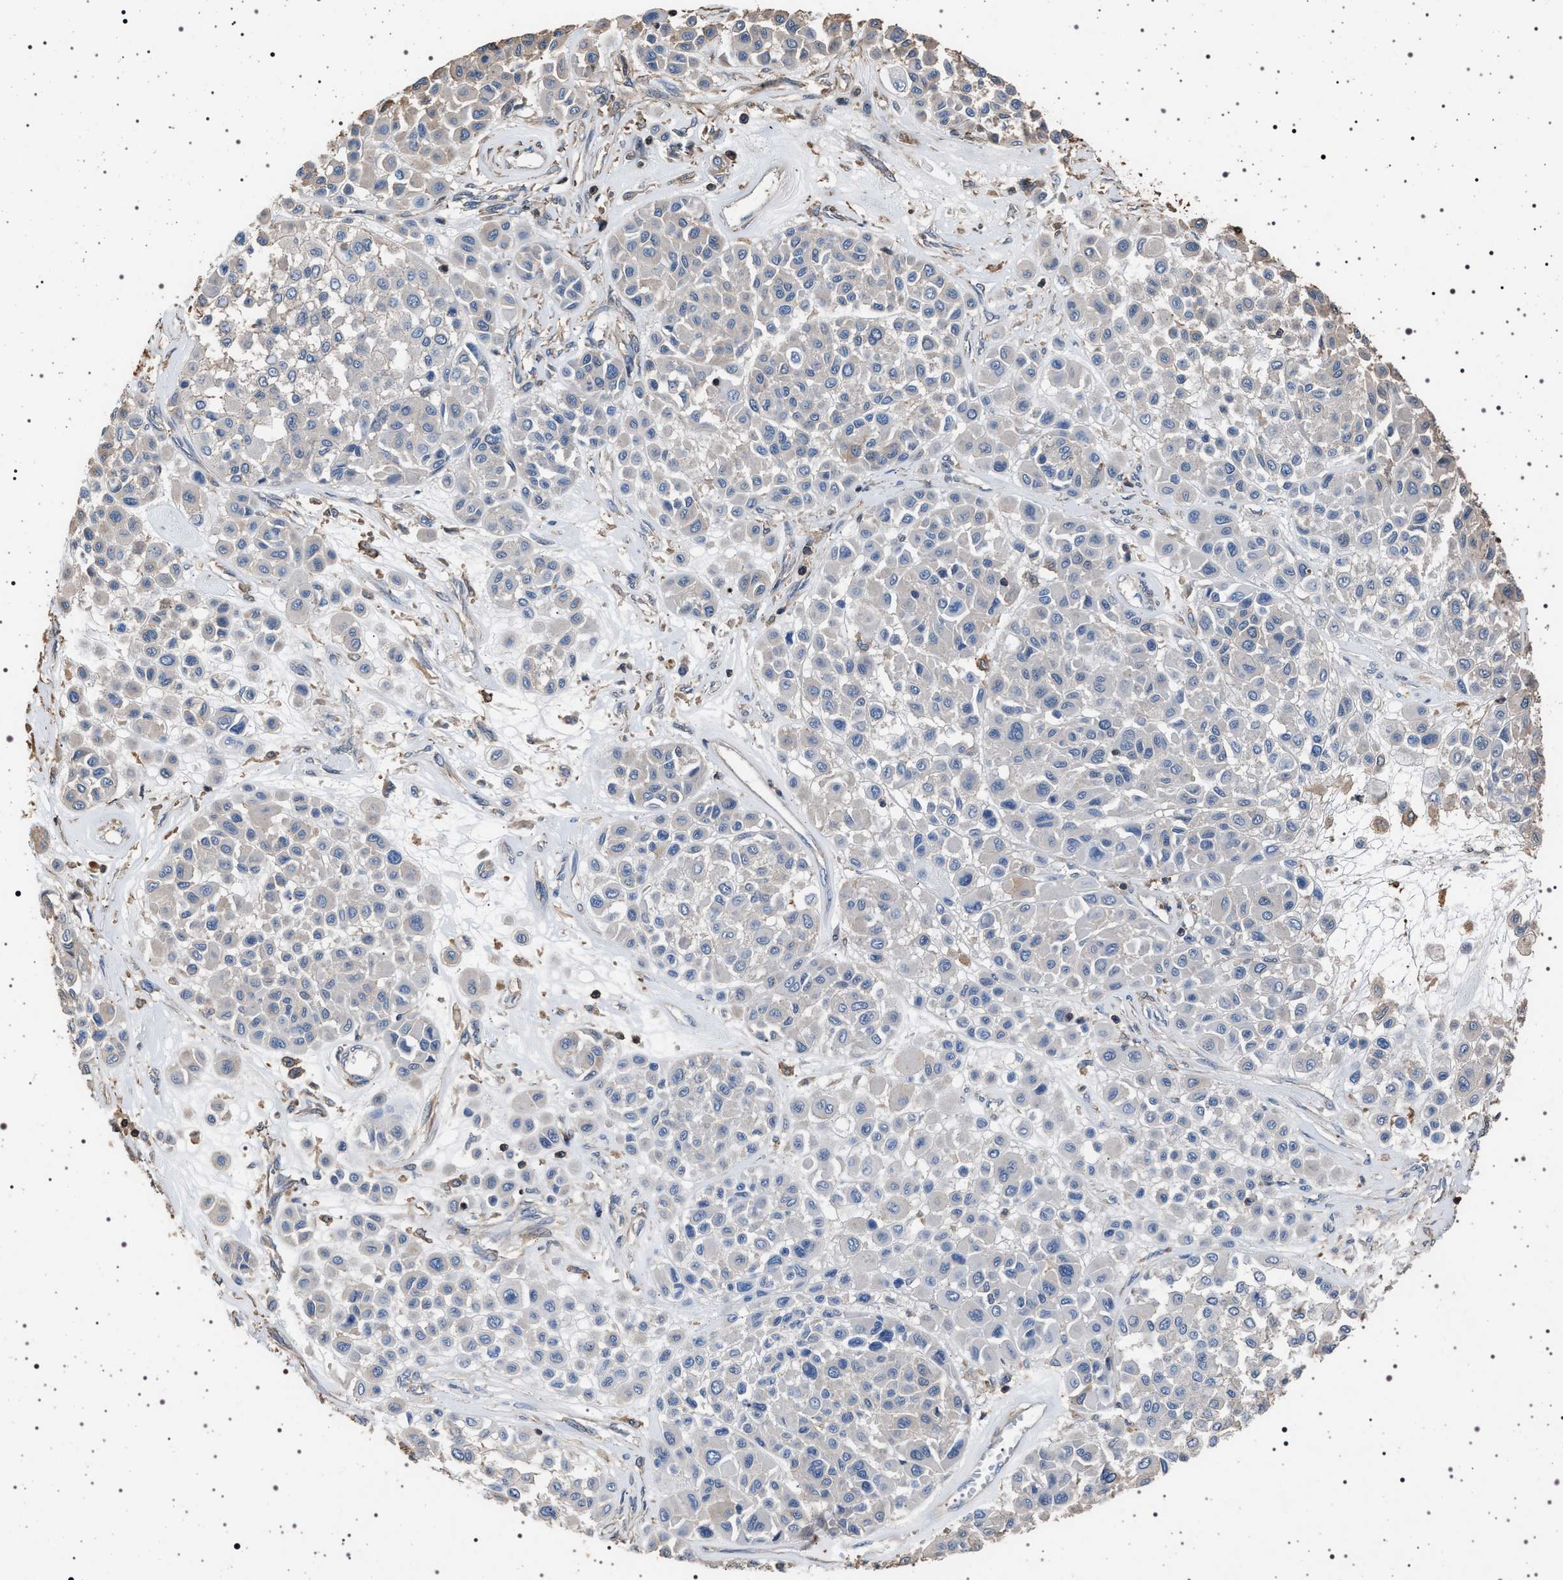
{"staining": {"intensity": "negative", "quantity": "none", "location": "none"}, "tissue": "melanoma", "cell_type": "Tumor cells", "image_type": "cancer", "snomed": [{"axis": "morphology", "description": "Malignant melanoma, Metastatic site"}, {"axis": "topography", "description": "Soft tissue"}], "caption": "High magnification brightfield microscopy of malignant melanoma (metastatic site) stained with DAB (3,3'-diaminobenzidine) (brown) and counterstained with hematoxylin (blue): tumor cells show no significant staining. (Immunohistochemistry, brightfield microscopy, high magnification).", "gene": "SMAP2", "patient": {"sex": "male", "age": 41}}